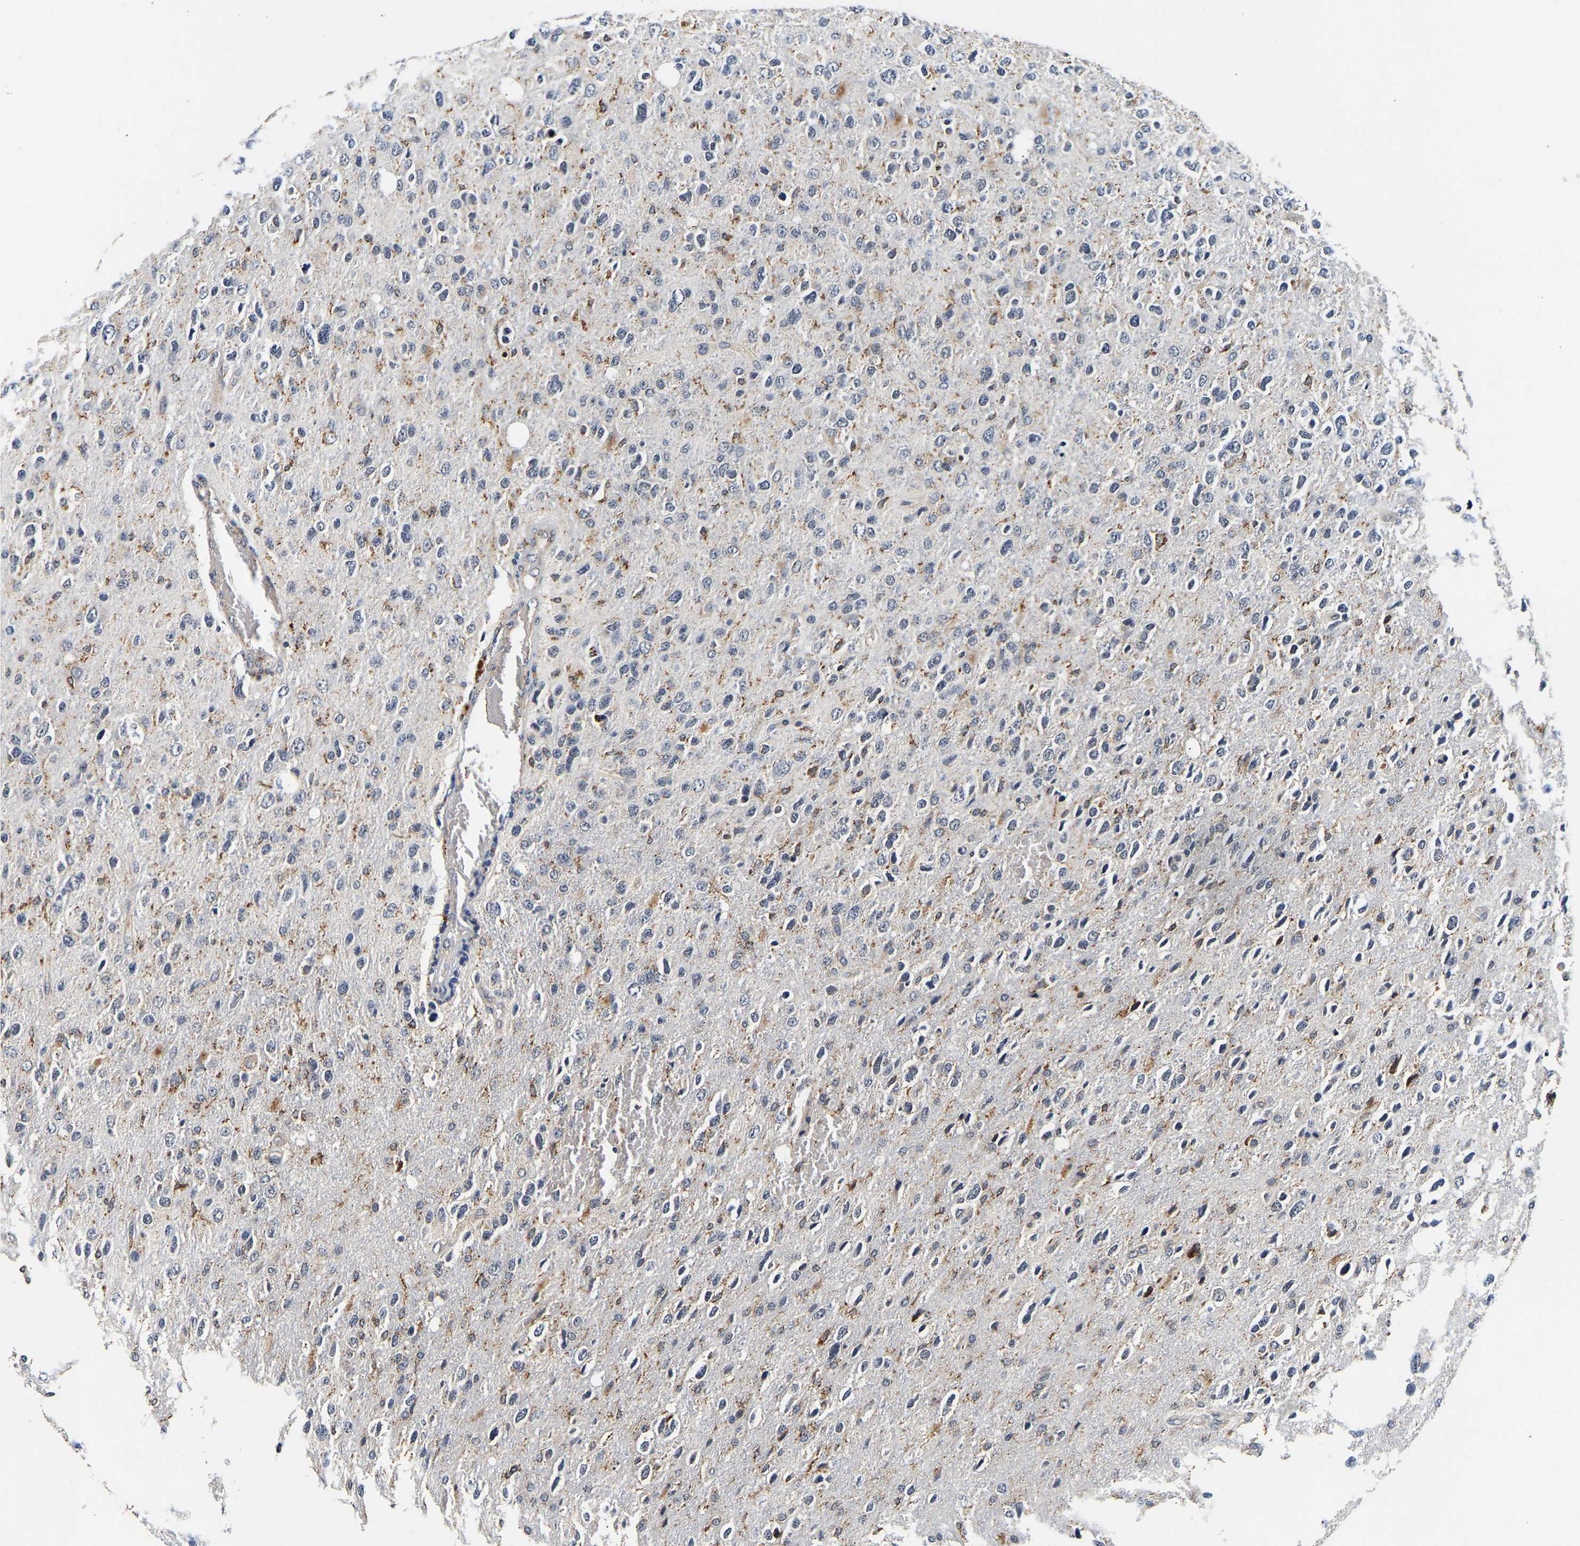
{"staining": {"intensity": "moderate", "quantity": "<25%", "location": "cytoplasmic/membranous"}, "tissue": "glioma", "cell_type": "Tumor cells", "image_type": "cancer", "snomed": [{"axis": "morphology", "description": "Glioma, malignant, High grade"}, {"axis": "topography", "description": "Brain"}], "caption": "Immunohistochemical staining of glioma displays moderate cytoplasmic/membranous protein staining in about <25% of tumor cells.", "gene": "SMU1", "patient": {"sex": "female", "age": 58}}